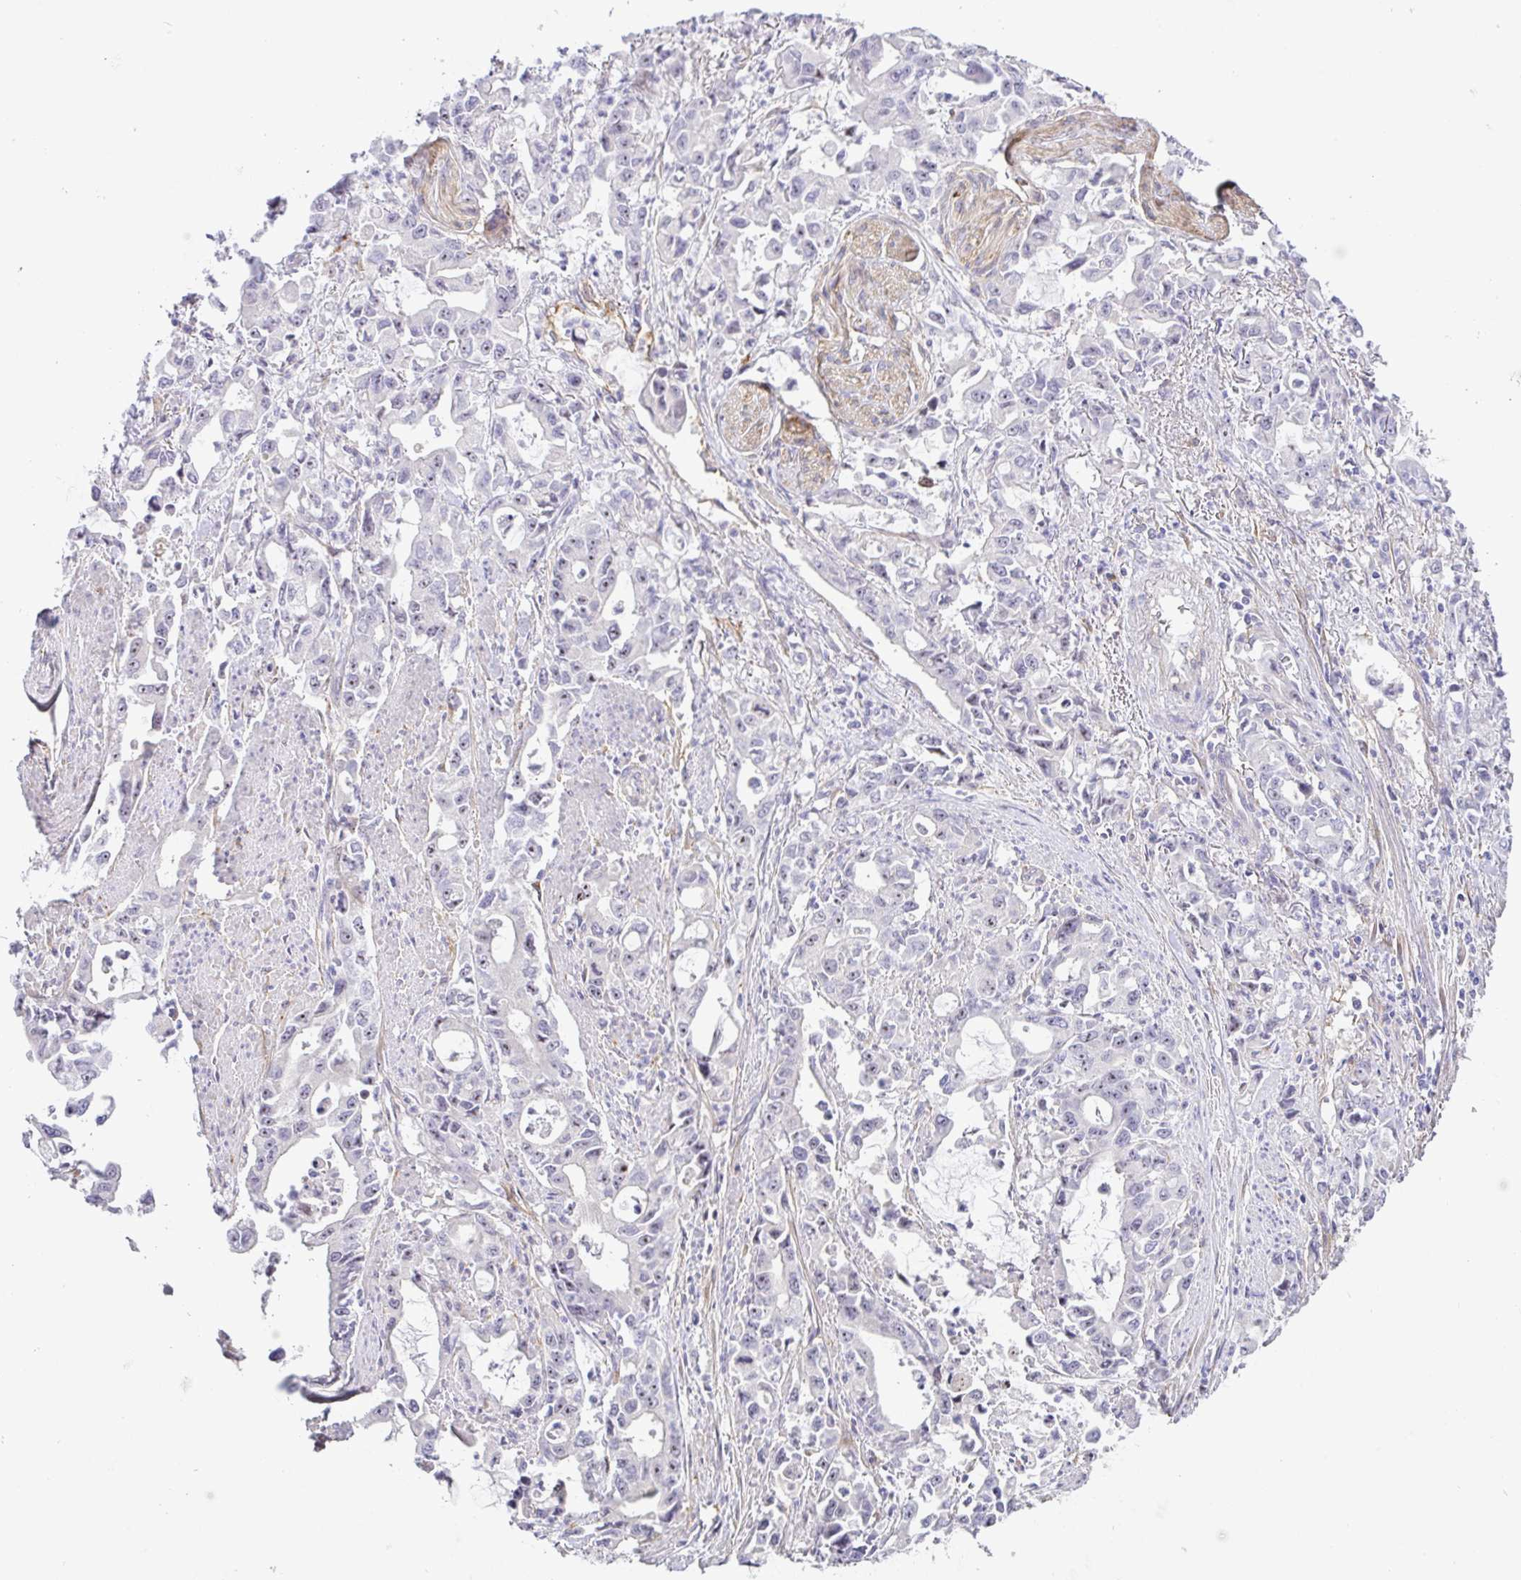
{"staining": {"intensity": "moderate", "quantity": "<25%", "location": "nuclear"}, "tissue": "stomach cancer", "cell_type": "Tumor cells", "image_type": "cancer", "snomed": [{"axis": "morphology", "description": "Adenocarcinoma, NOS"}, {"axis": "topography", "description": "Stomach, upper"}], "caption": "IHC staining of stomach cancer, which demonstrates low levels of moderate nuclear staining in about <25% of tumor cells indicating moderate nuclear protein positivity. The staining was performed using DAB (3,3'-diaminobenzidine) (brown) for protein detection and nuclei were counterstained in hematoxylin (blue).", "gene": "MXRA8", "patient": {"sex": "male", "age": 85}}